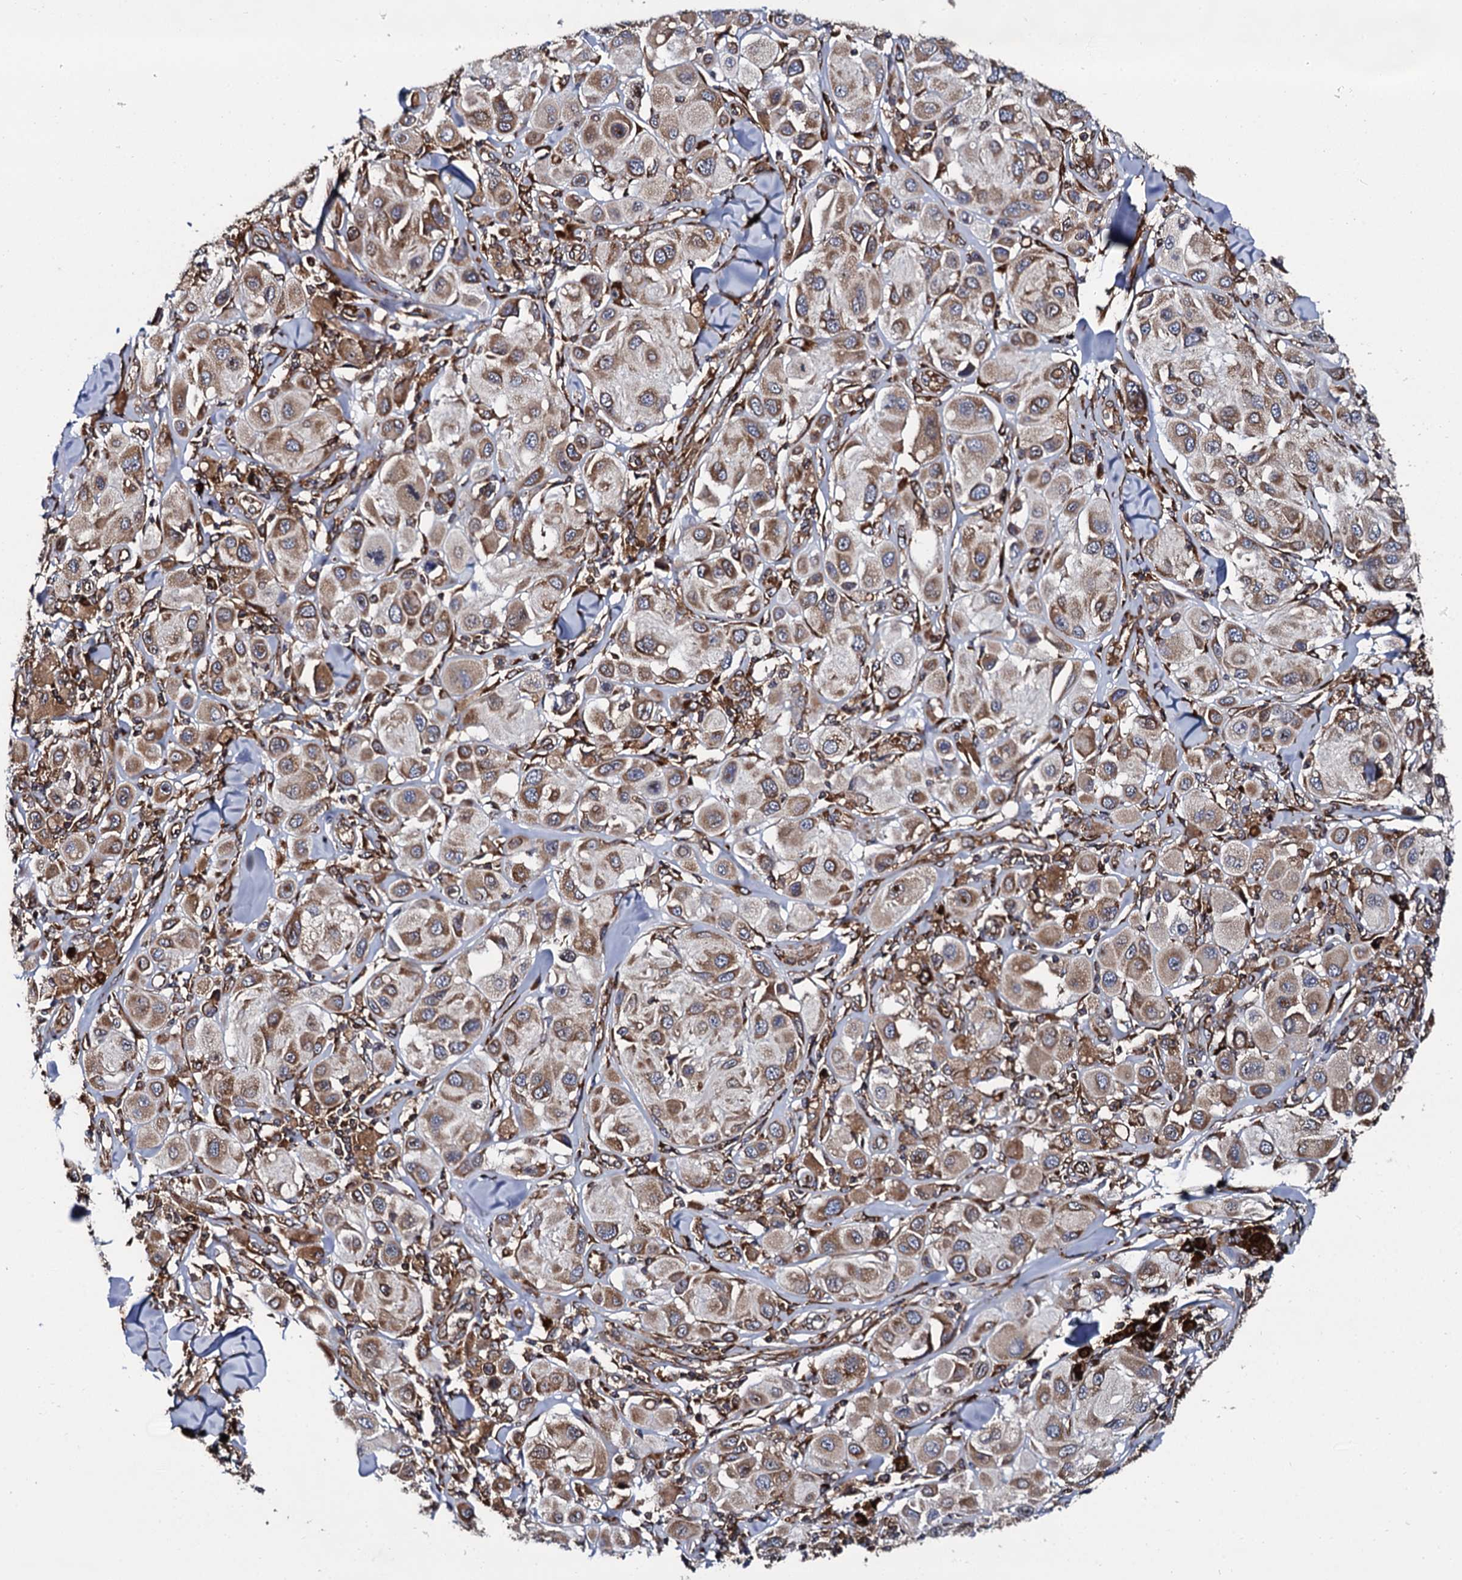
{"staining": {"intensity": "moderate", "quantity": ">75%", "location": "cytoplasmic/membranous"}, "tissue": "melanoma", "cell_type": "Tumor cells", "image_type": "cancer", "snomed": [{"axis": "morphology", "description": "Malignant melanoma, Metastatic site"}, {"axis": "topography", "description": "Skin"}], "caption": "This histopathology image exhibits IHC staining of malignant melanoma (metastatic site), with medium moderate cytoplasmic/membranous staining in approximately >75% of tumor cells.", "gene": "SPTY2D1", "patient": {"sex": "male", "age": 41}}